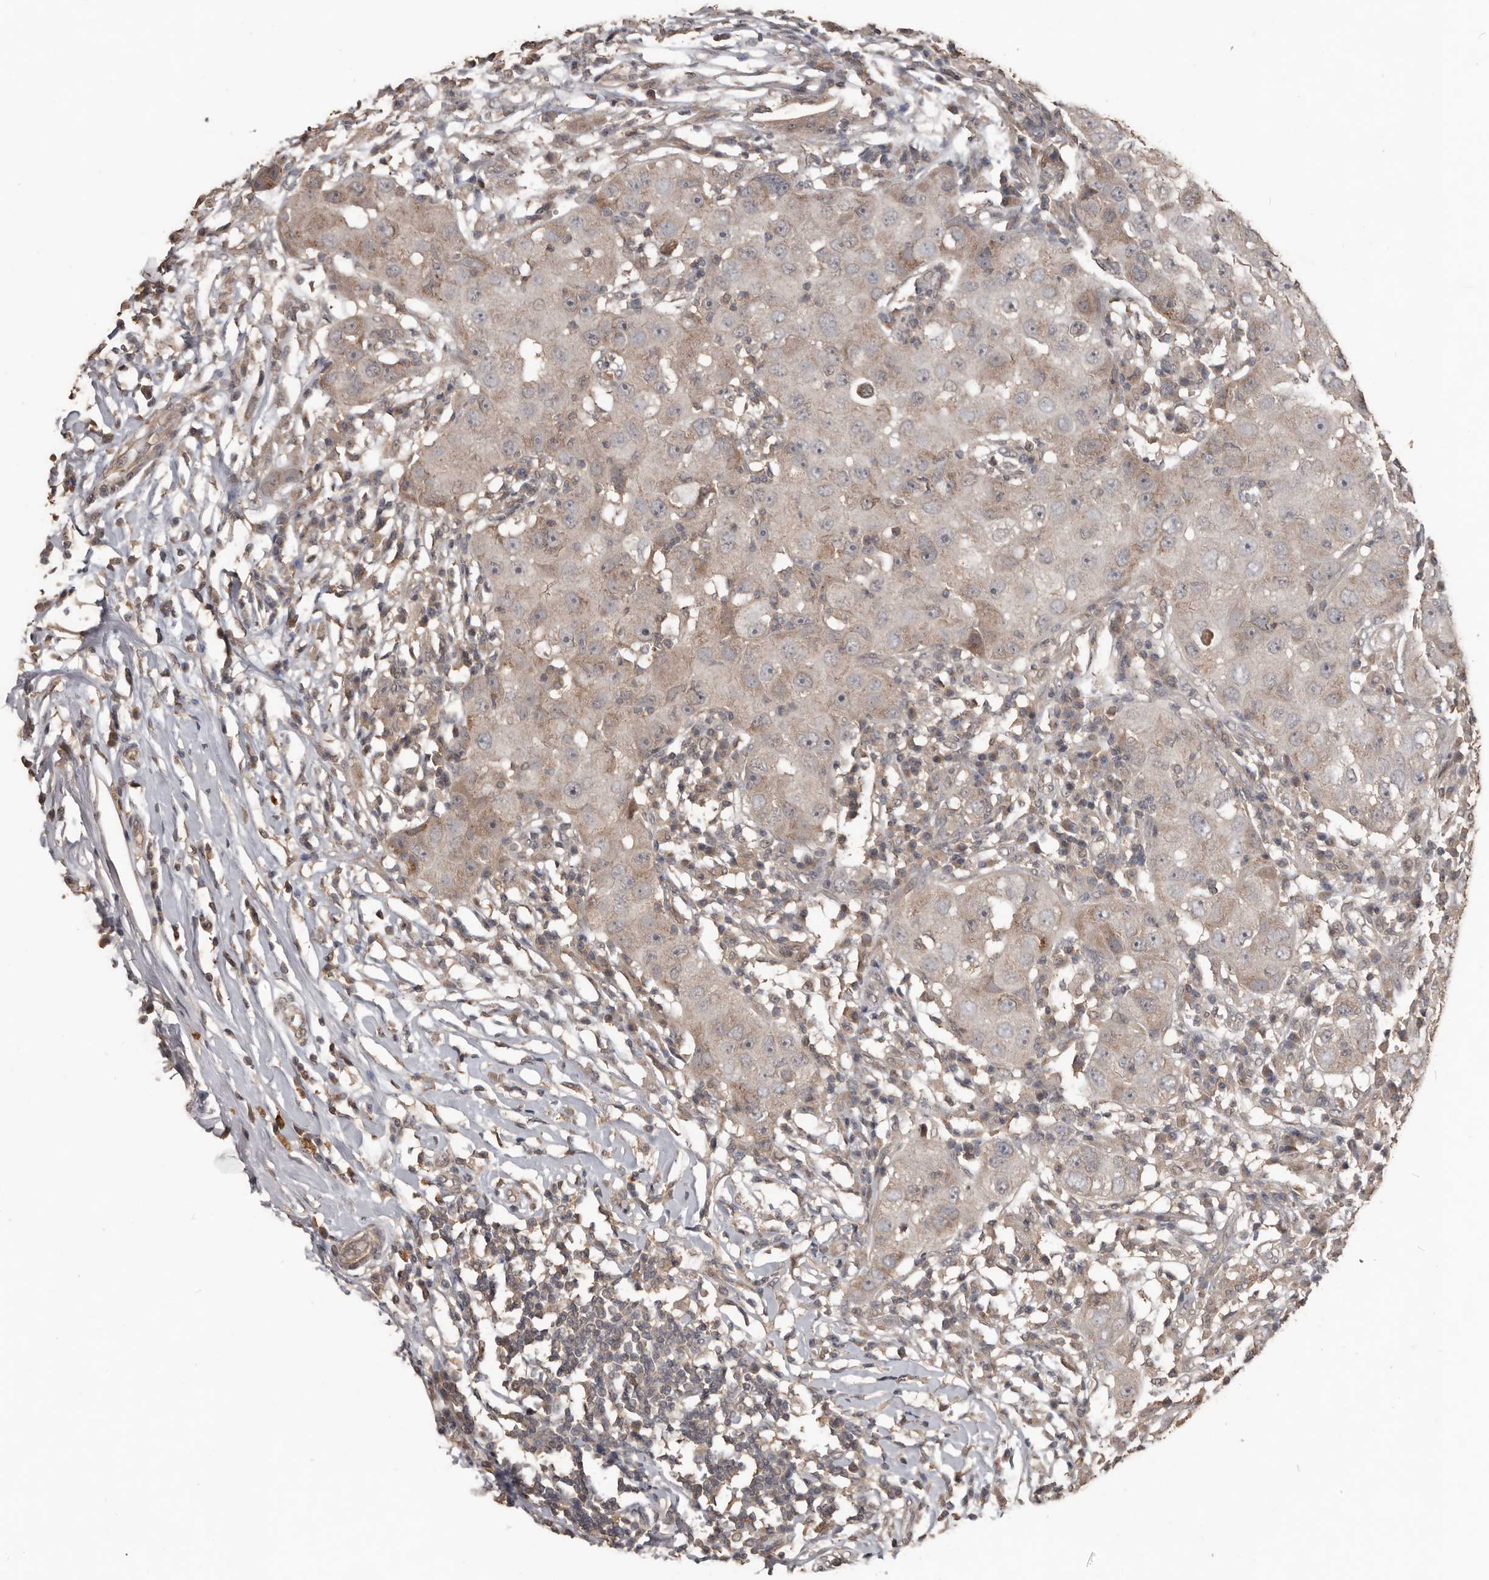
{"staining": {"intensity": "moderate", "quantity": ">75%", "location": "cytoplasmic/membranous"}, "tissue": "breast cancer", "cell_type": "Tumor cells", "image_type": "cancer", "snomed": [{"axis": "morphology", "description": "Duct carcinoma"}, {"axis": "topography", "description": "Breast"}], "caption": "Moderate cytoplasmic/membranous protein staining is appreciated in about >75% of tumor cells in breast cancer (invasive ductal carcinoma). (Stains: DAB (3,3'-diaminobenzidine) in brown, nuclei in blue, Microscopy: brightfield microscopy at high magnification).", "gene": "BAMBI", "patient": {"sex": "female", "age": 27}}